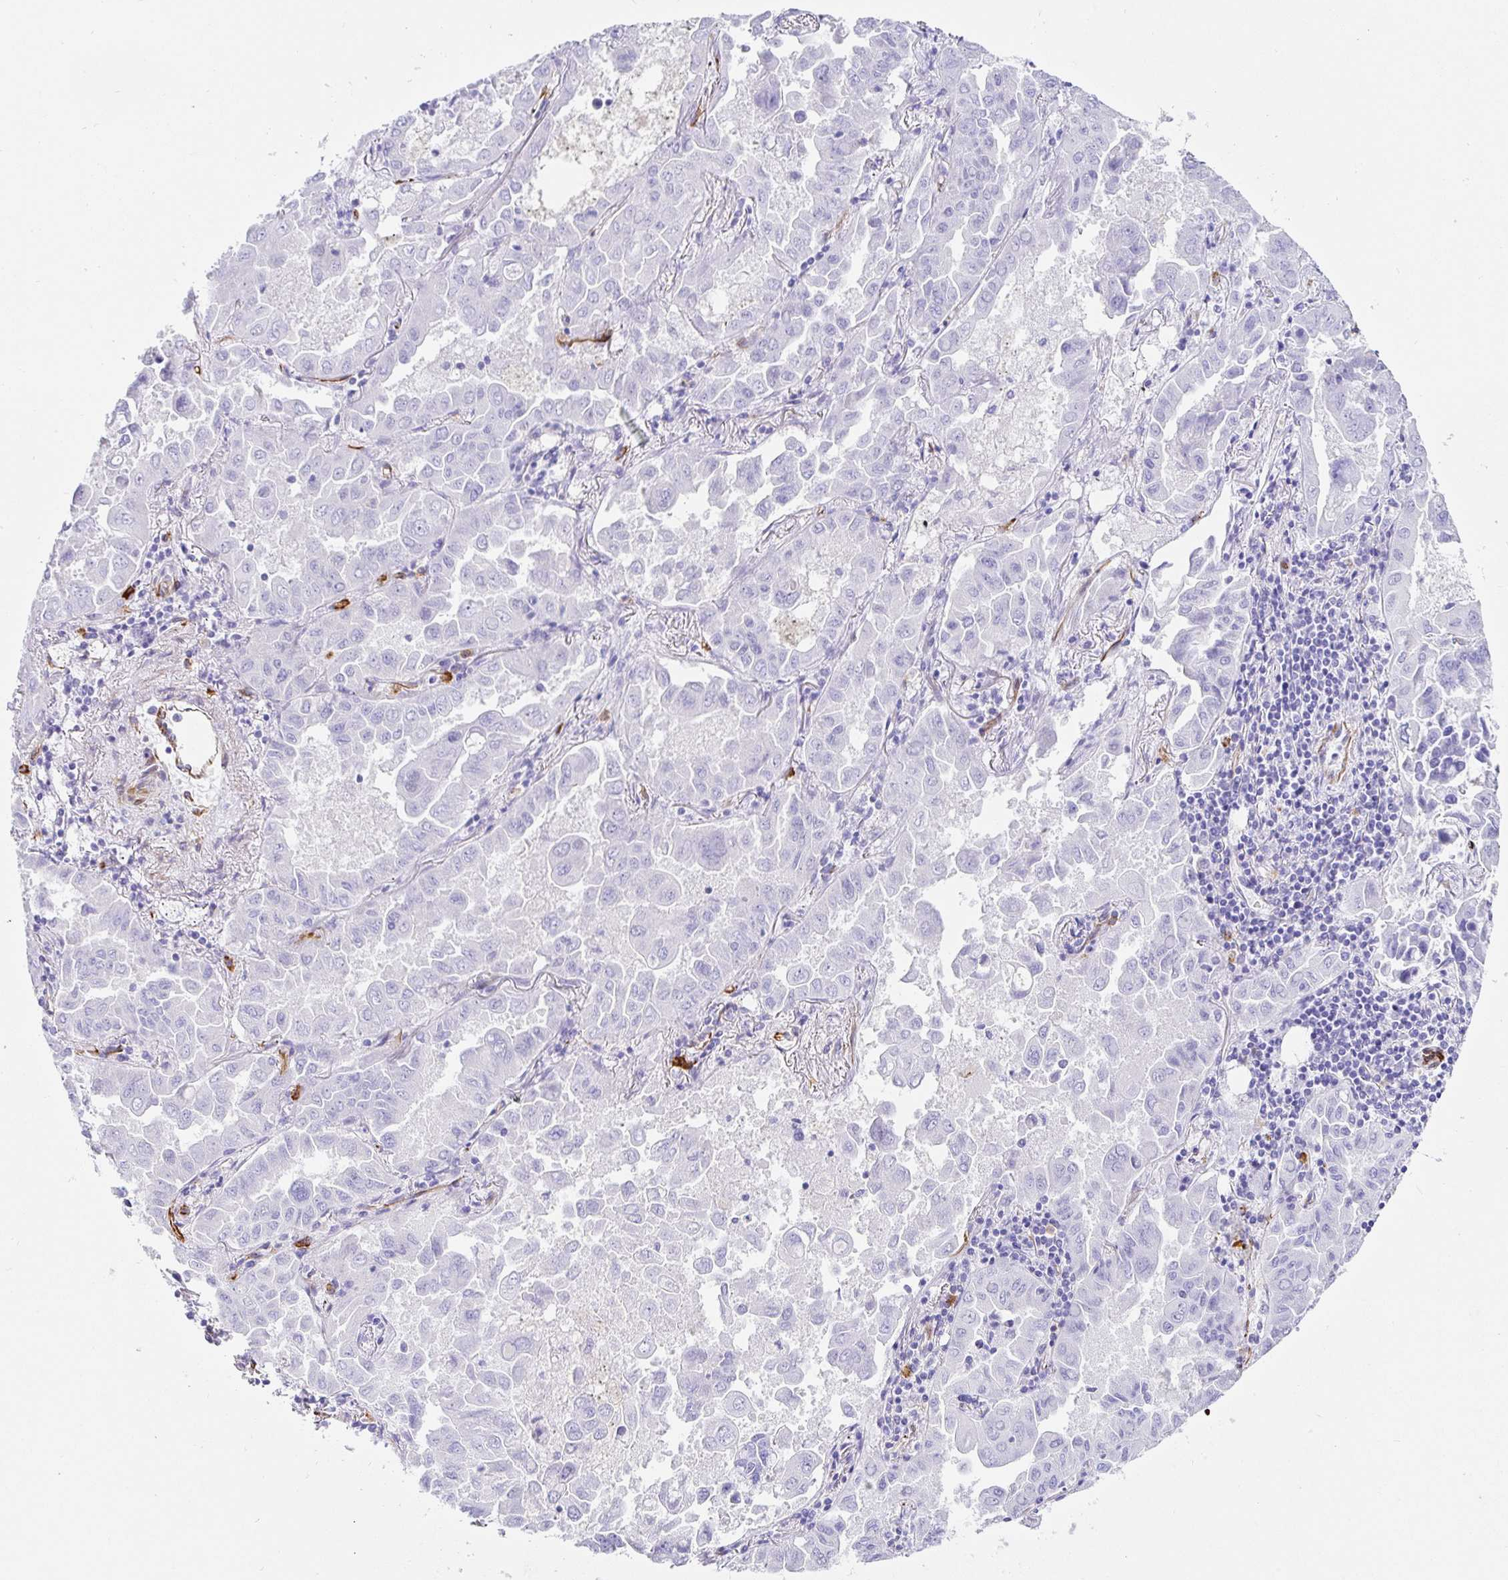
{"staining": {"intensity": "negative", "quantity": "none", "location": "none"}, "tissue": "lung cancer", "cell_type": "Tumor cells", "image_type": "cancer", "snomed": [{"axis": "morphology", "description": "Adenocarcinoma, NOS"}, {"axis": "topography", "description": "Lung"}], "caption": "Lung cancer was stained to show a protein in brown. There is no significant positivity in tumor cells.", "gene": "DOCK1", "patient": {"sex": "male", "age": 64}}